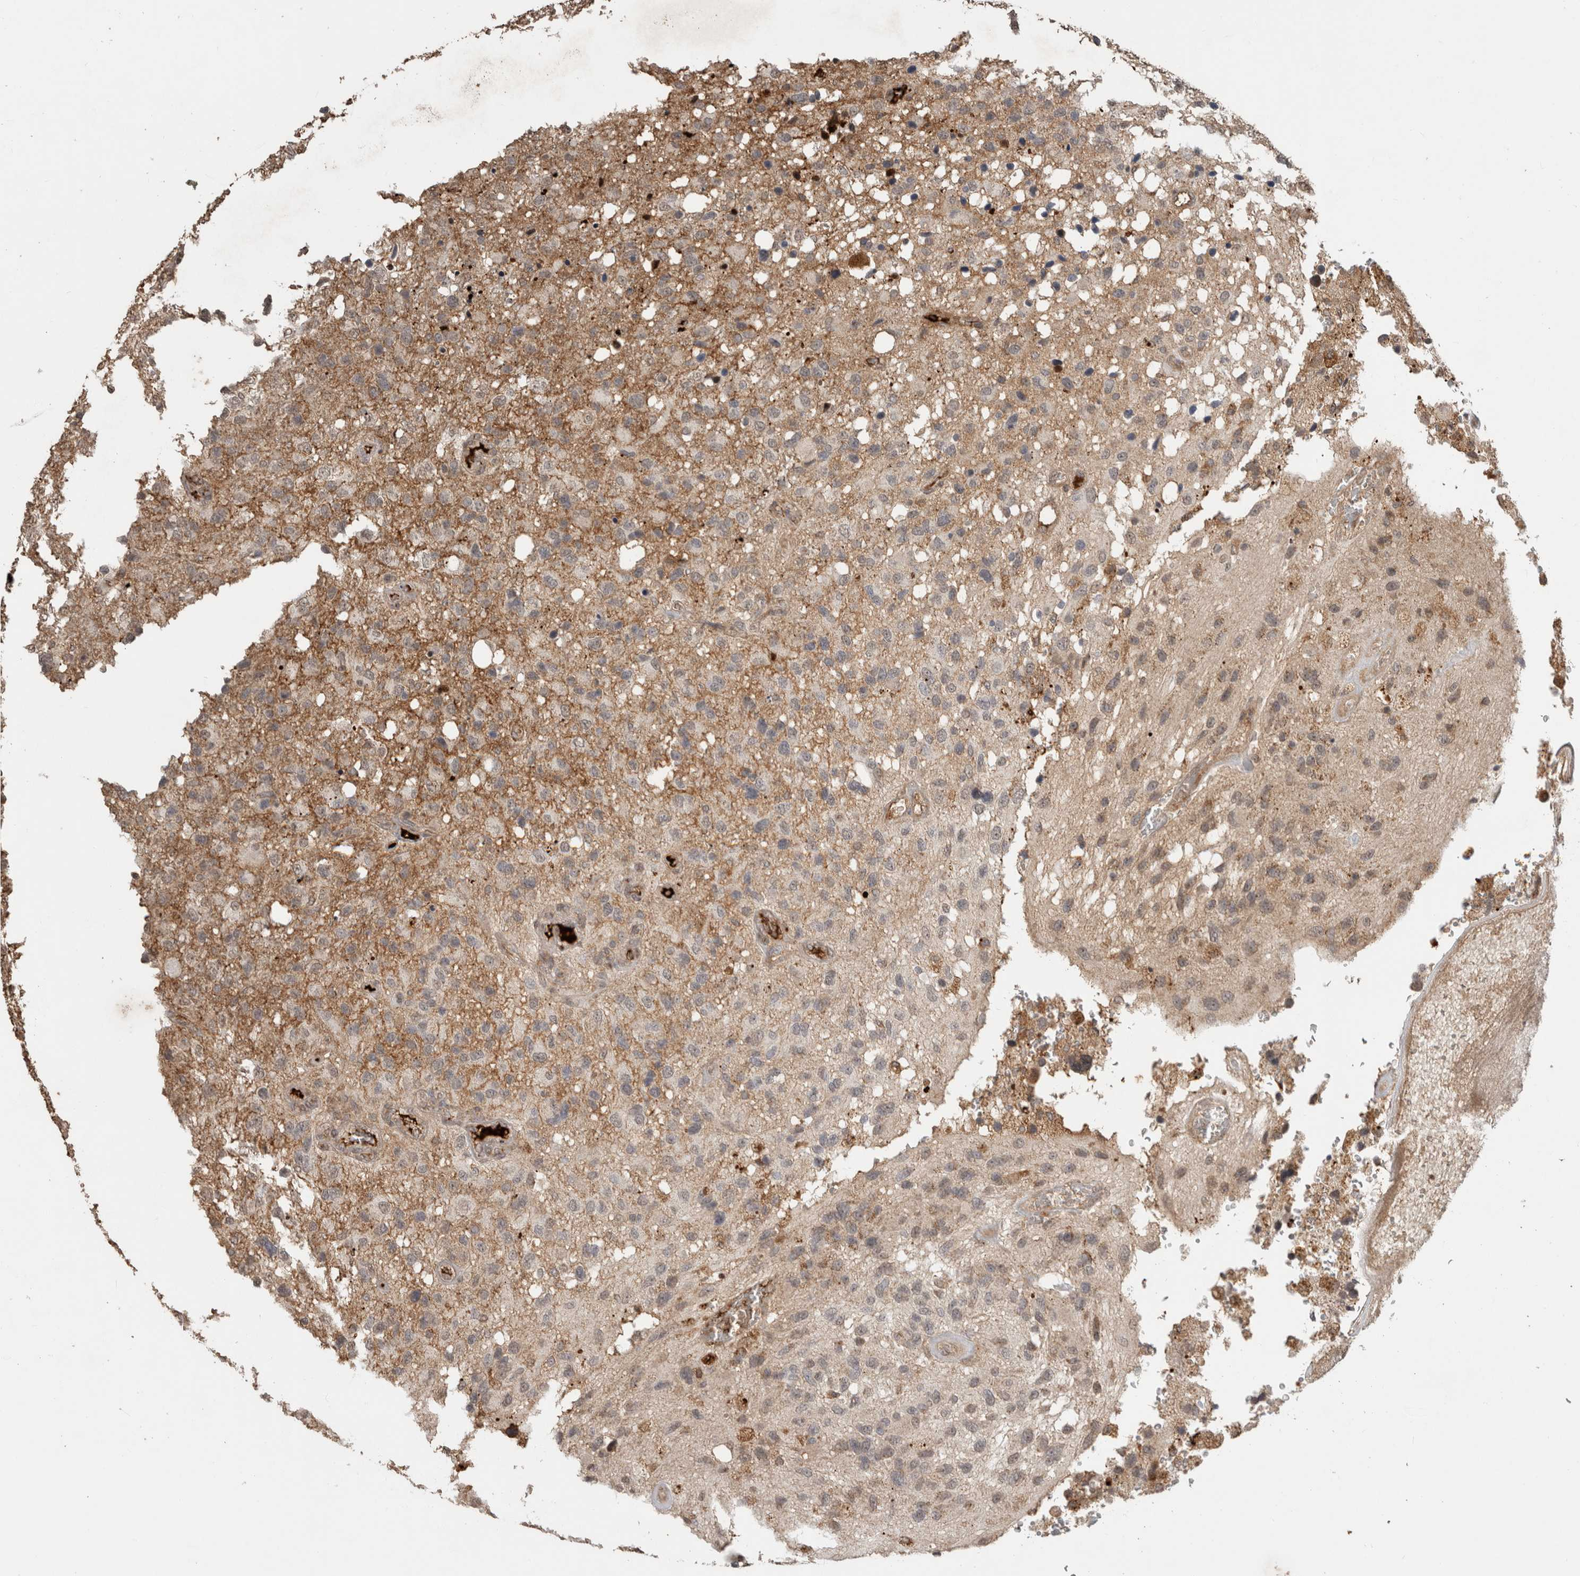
{"staining": {"intensity": "moderate", "quantity": "<25%", "location": "cytoplasmic/membranous"}, "tissue": "glioma", "cell_type": "Tumor cells", "image_type": "cancer", "snomed": [{"axis": "morphology", "description": "Glioma, malignant, High grade"}, {"axis": "topography", "description": "Brain"}], "caption": "The micrograph displays a brown stain indicating the presence of a protein in the cytoplasmic/membranous of tumor cells in glioma.", "gene": "FAM3A", "patient": {"sex": "female", "age": 58}}